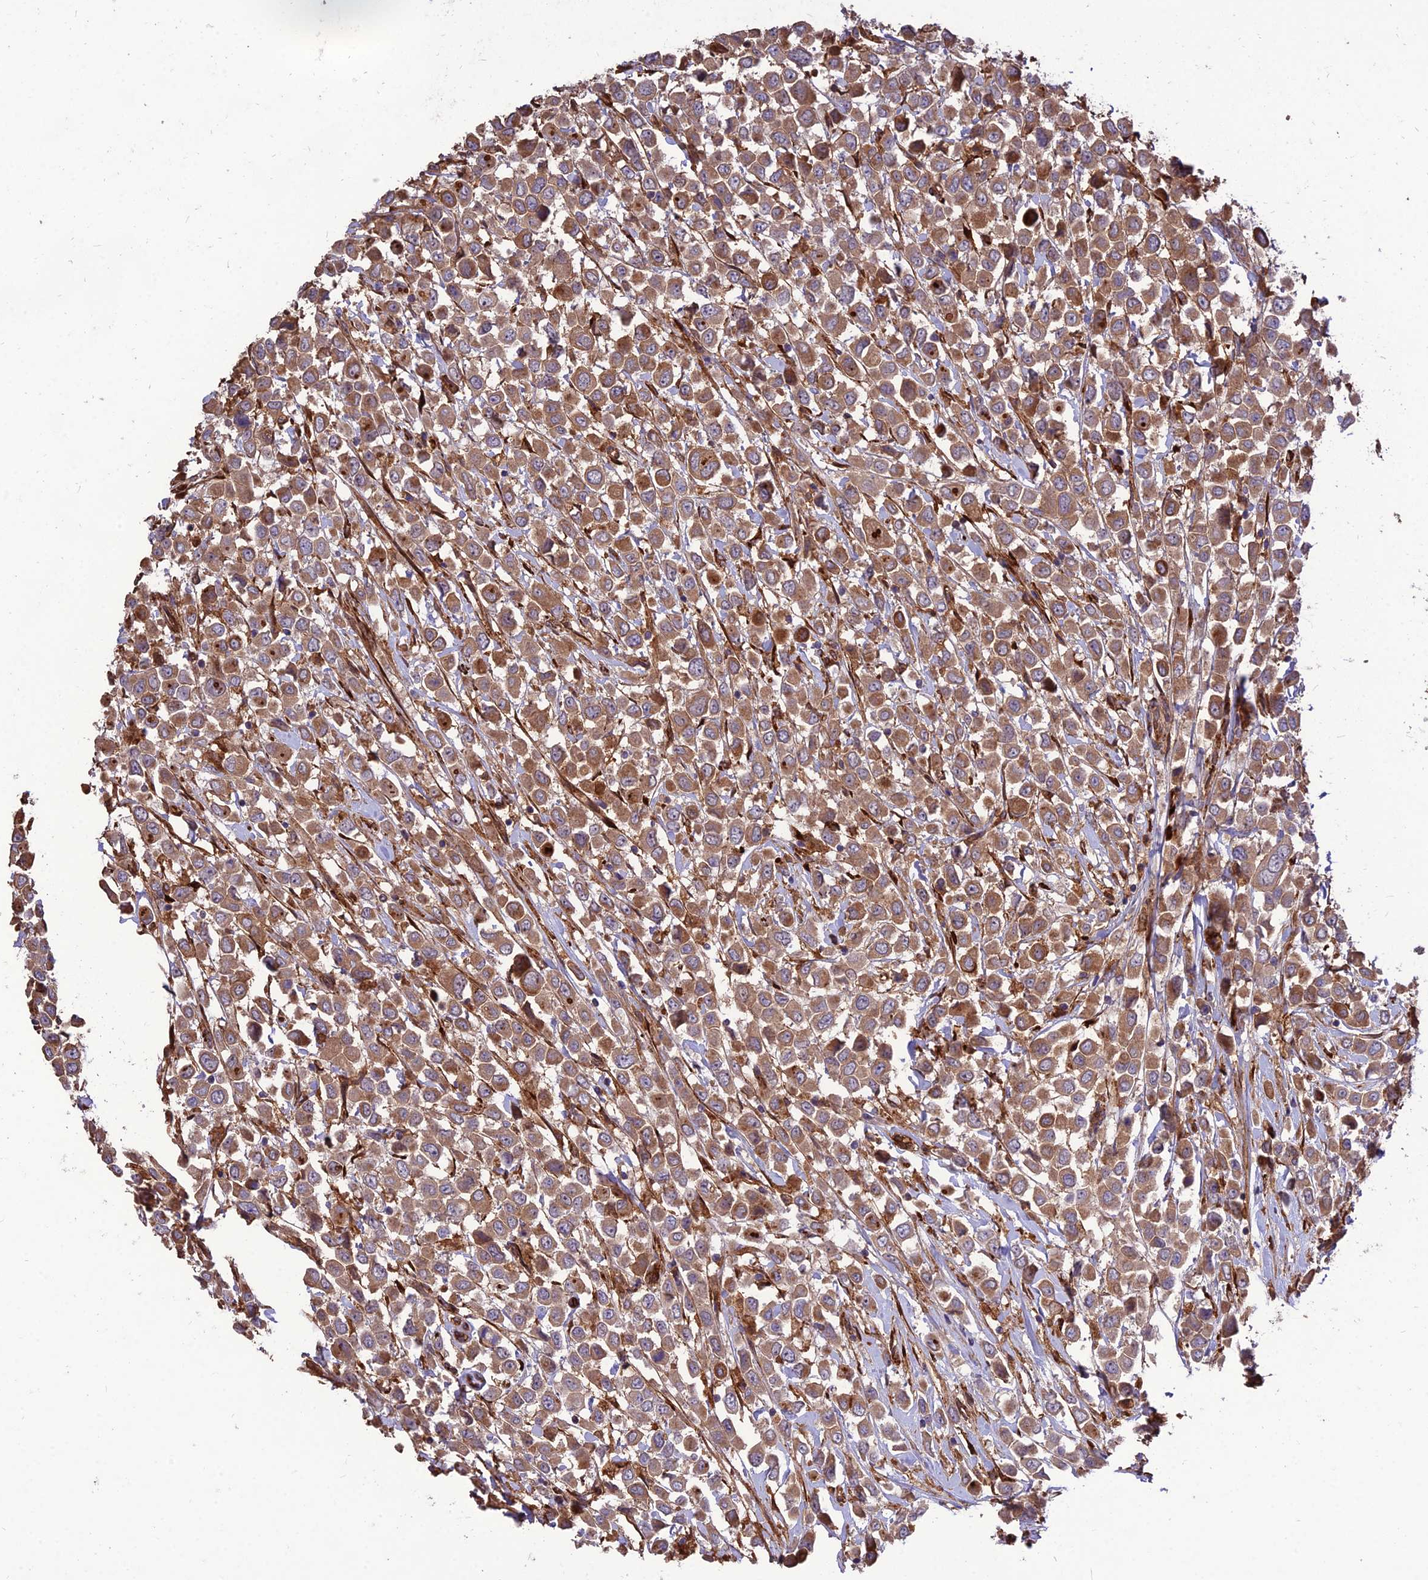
{"staining": {"intensity": "moderate", "quantity": ">75%", "location": "cytoplasmic/membranous"}, "tissue": "breast cancer", "cell_type": "Tumor cells", "image_type": "cancer", "snomed": [{"axis": "morphology", "description": "Duct carcinoma"}, {"axis": "topography", "description": "Breast"}], "caption": "Immunohistochemistry (IHC) image of human breast intraductal carcinoma stained for a protein (brown), which reveals medium levels of moderate cytoplasmic/membranous expression in about >75% of tumor cells.", "gene": "CRTAP", "patient": {"sex": "female", "age": 61}}